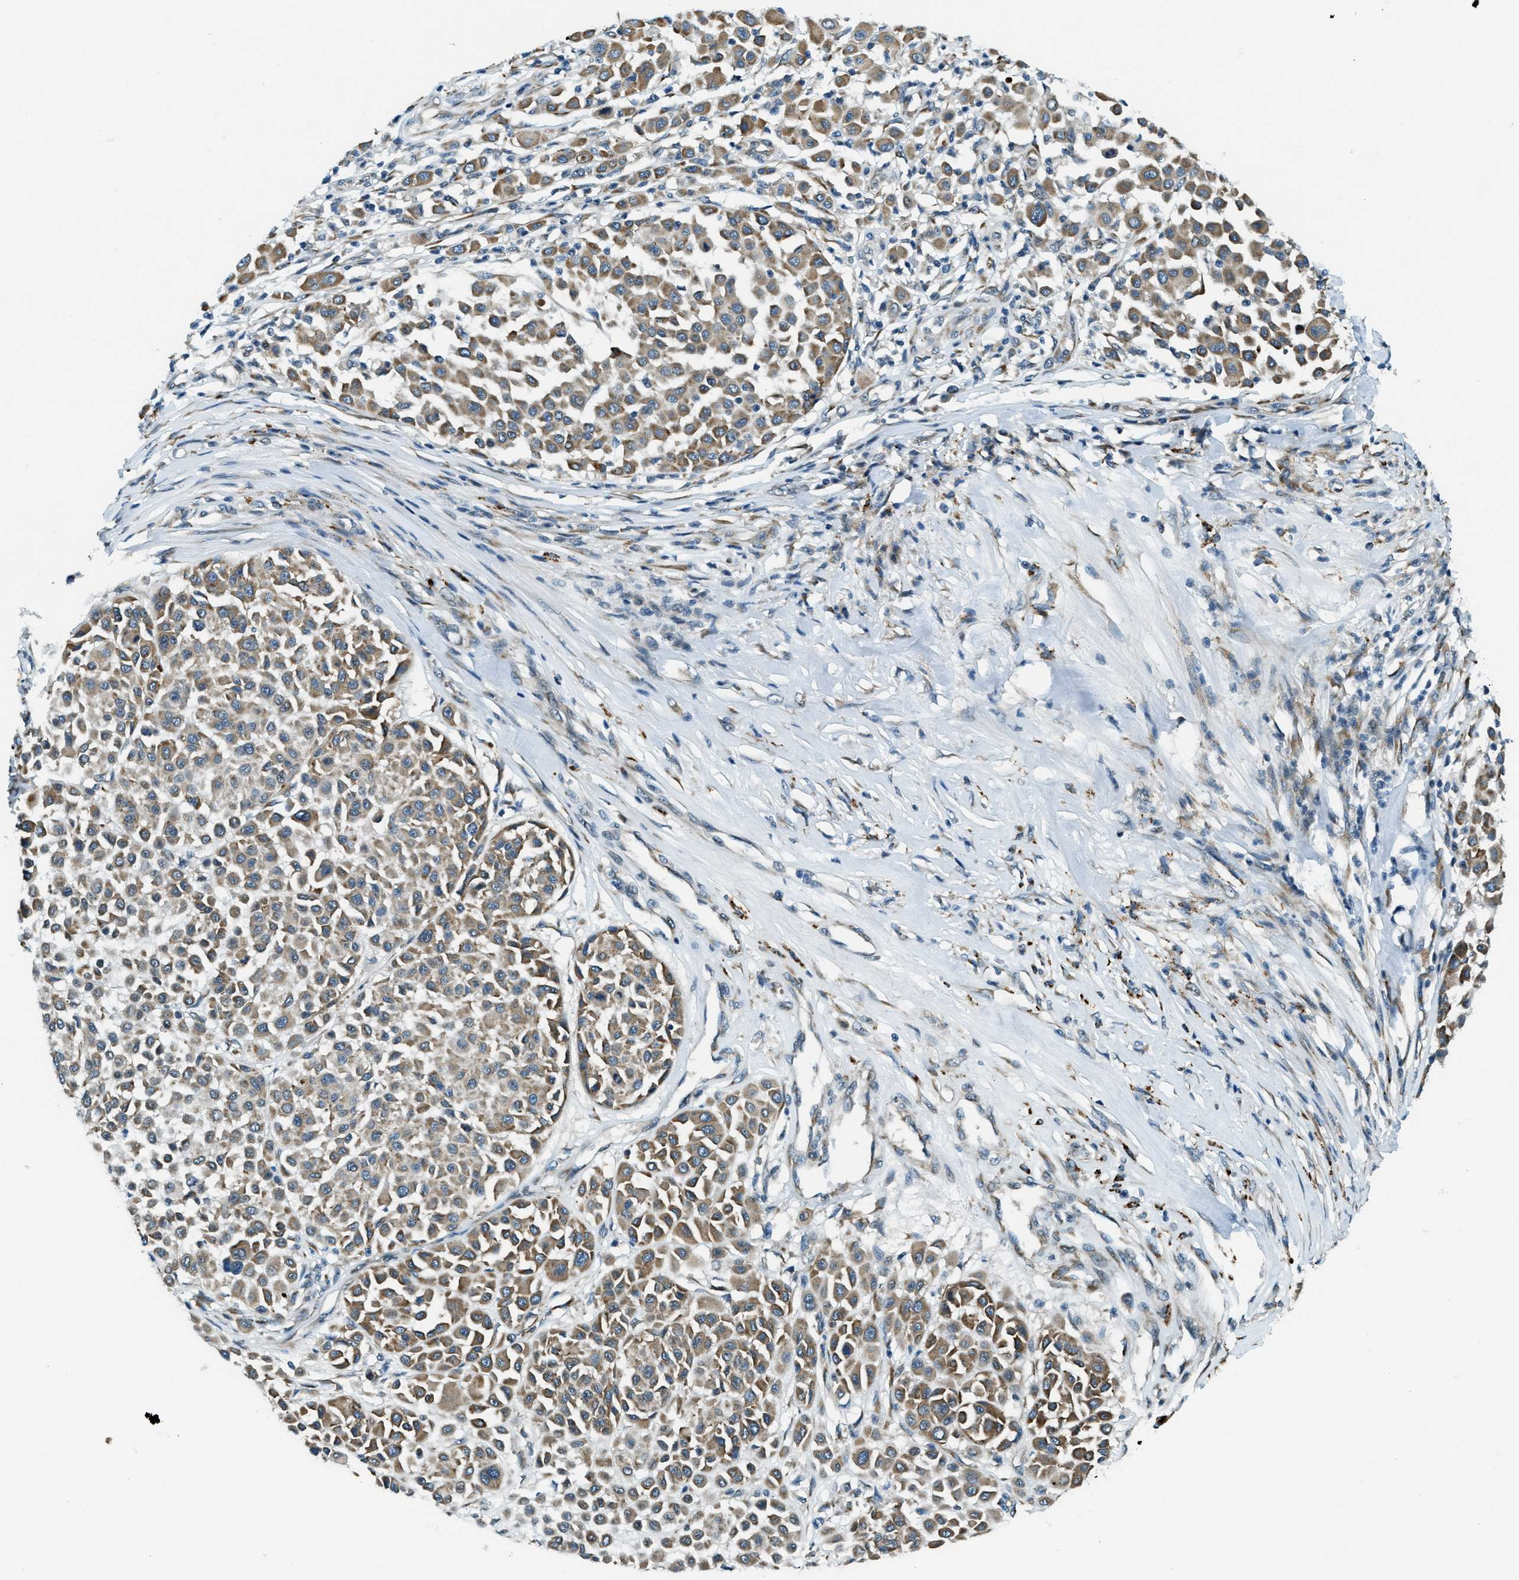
{"staining": {"intensity": "moderate", "quantity": ">75%", "location": "cytoplasmic/membranous"}, "tissue": "melanoma", "cell_type": "Tumor cells", "image_type": "cancer", "snomed": [{"axis": "morphology", "description": "Malignant melanoma, Metastatic site"}, {"axis": "topography", "description": "Soft tissue"}], "caption": "This image reveals IHC staining of human melanoma, with medium moderate cytoplasmic/membranous staining in approximately >75% of tumor cells.", "gene": "GINM1", "patient": {"sex": "male", "age": 41}}